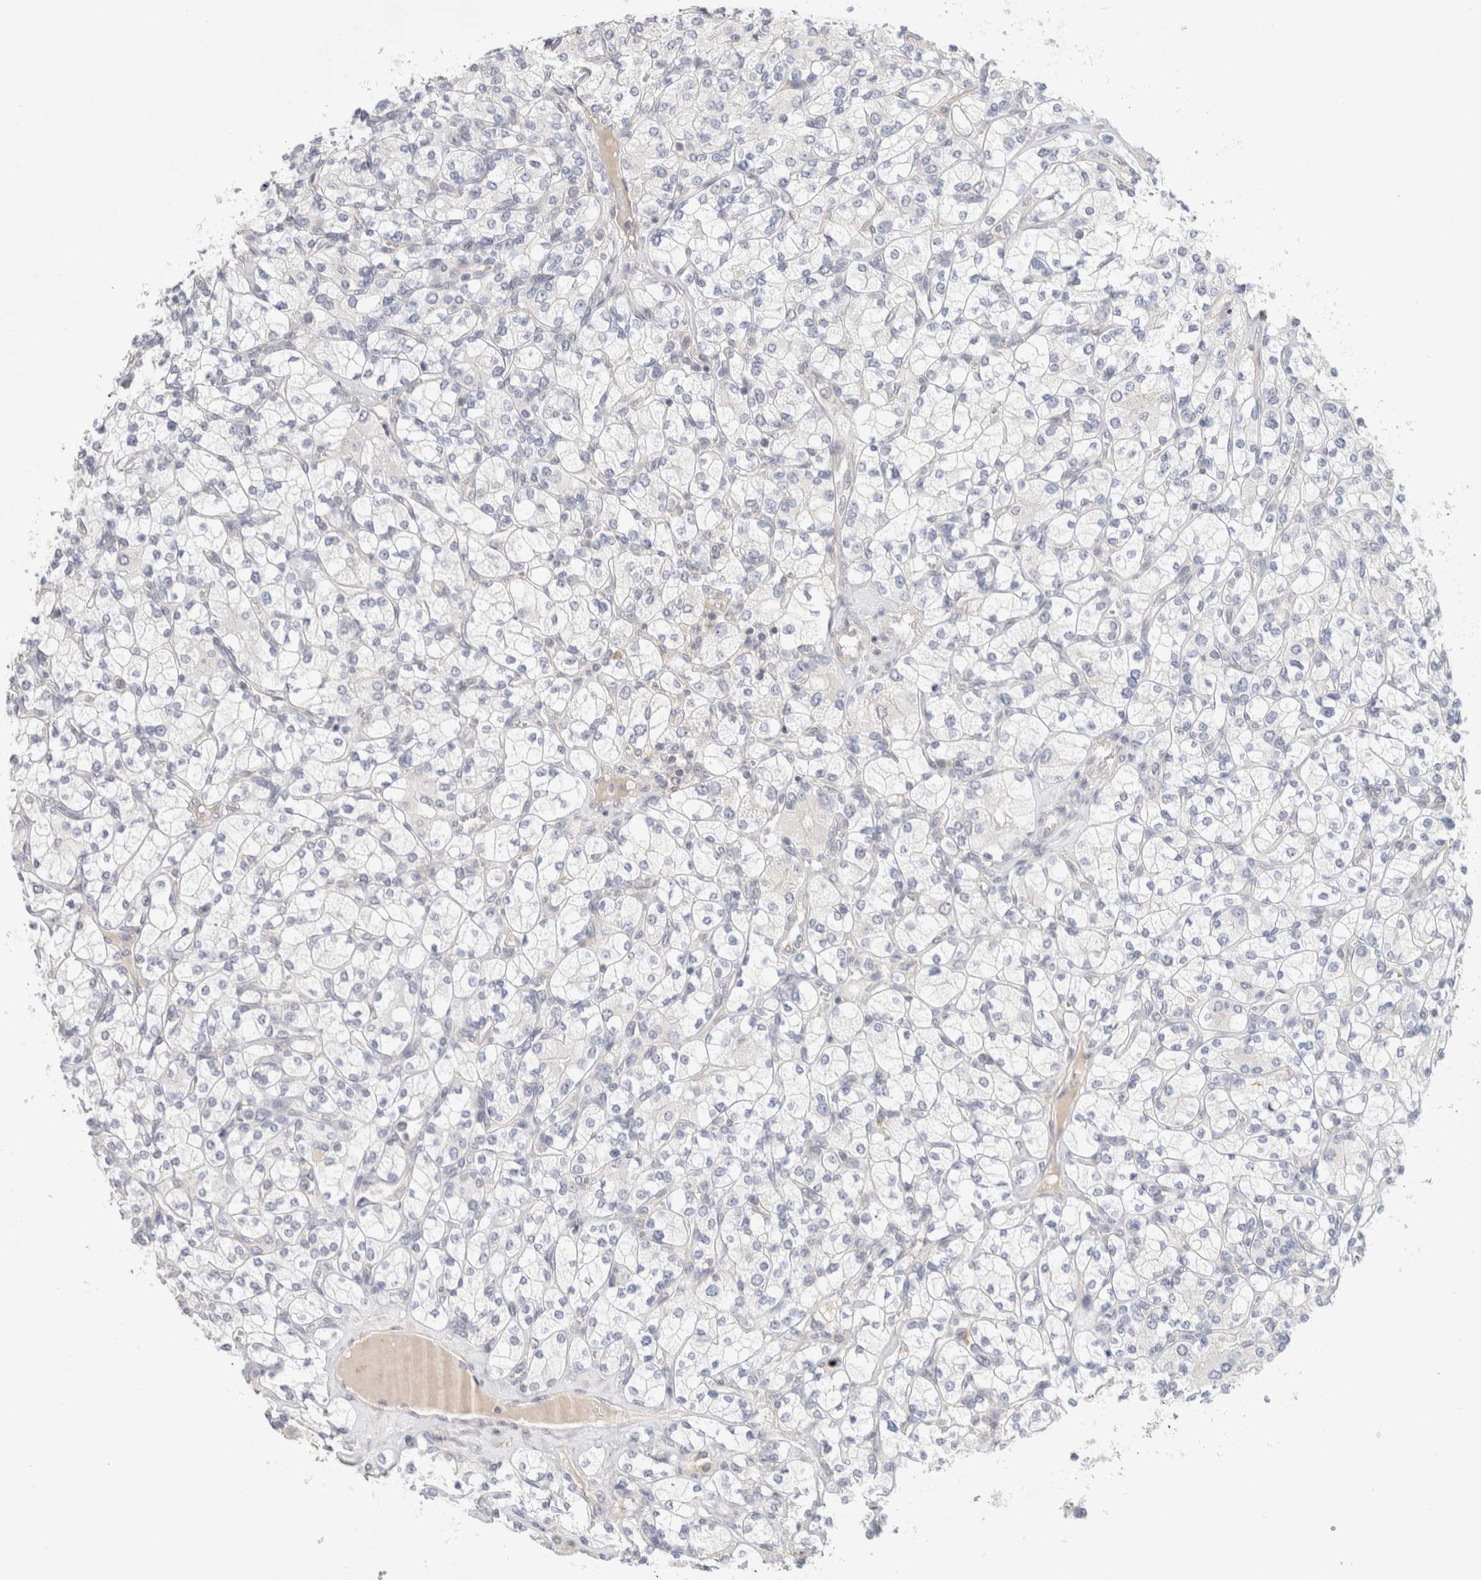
{"staining": {"intensity": "negative", "quantity": "none", "location": "none"}, "tissue": "renal cancer", "cell_type": "Tumor cells", "image_type": "cancer", "snomed": [{"axis": "morphology", "description": "Adenocarcinoma, NOS"}, {"axis": "topography", "description": "Kidney"}], "caption": "Histopathology image shows no significant protein positivity in tumor cells of renal cancer. The staining was performed using DAB (3,3'-diaminobenzidine) to visualize the protein expression in brown, while the nuclei were stained in blue with hematoxylin (Magnification: 20x).", "gene": "SPRTN", "patient": {"sex": "male", "age": 77}}